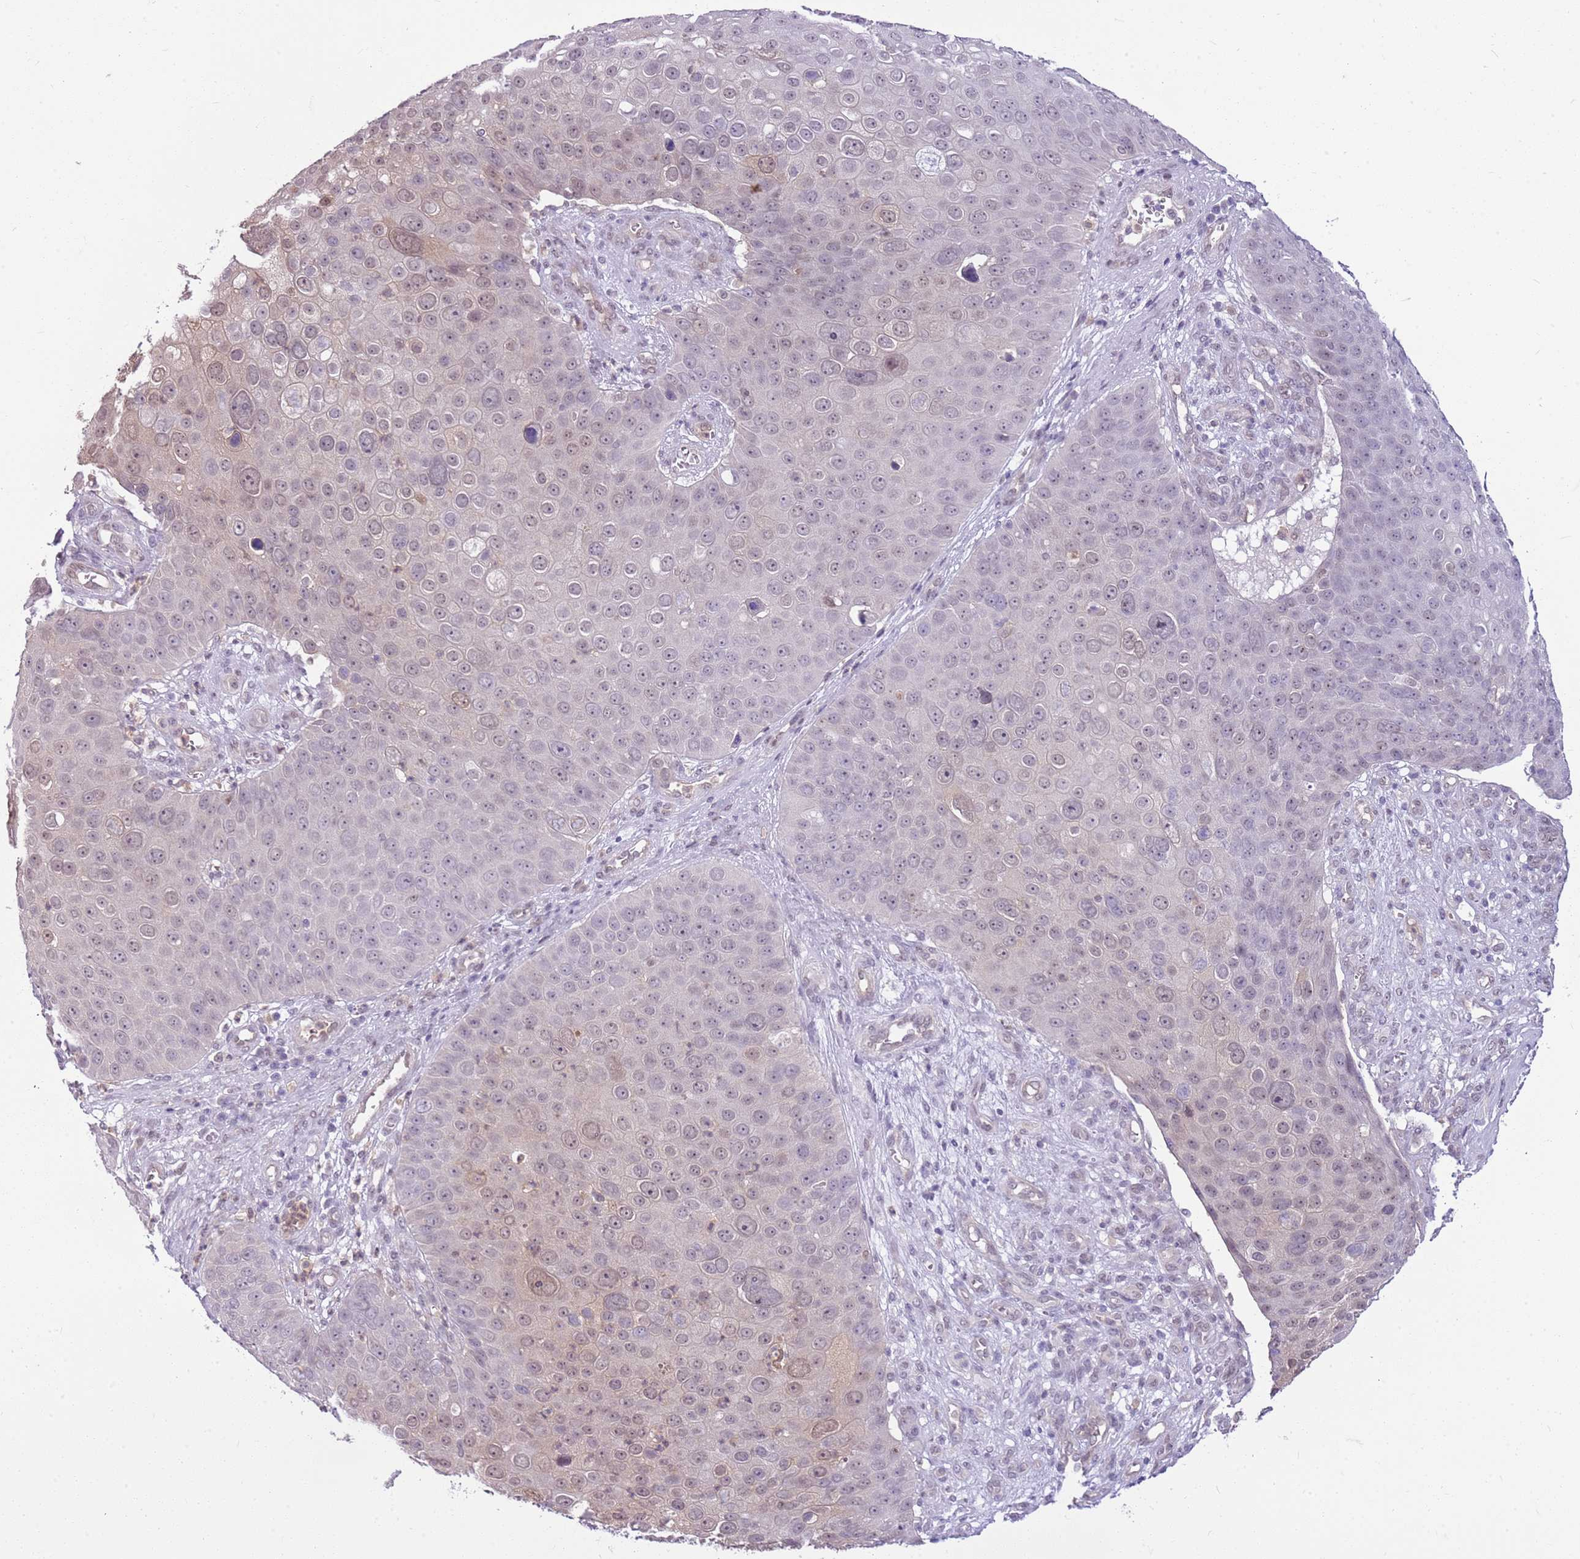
{"staining": {"intensity": "moderate", "quantity": "<25%", "location": "nuclear"}, "tissue": "skin cancer", "cell_type": "Tumor cells", "image_type": "cancer", "snomed": [{"axis": "morphology", "description": "Squamous cell carcinoma, NOS"}, {"axis": "topography", "description": "Skin"}], "caption": "There is low levels of moderate nuclear expression in tumor cells of skin cancer (squamous cell carcinoma), as demonstrated by immunohistochemical staining (brown color).", "gene": "DHX32", "patient": {"sex": "male", "age": 71}}